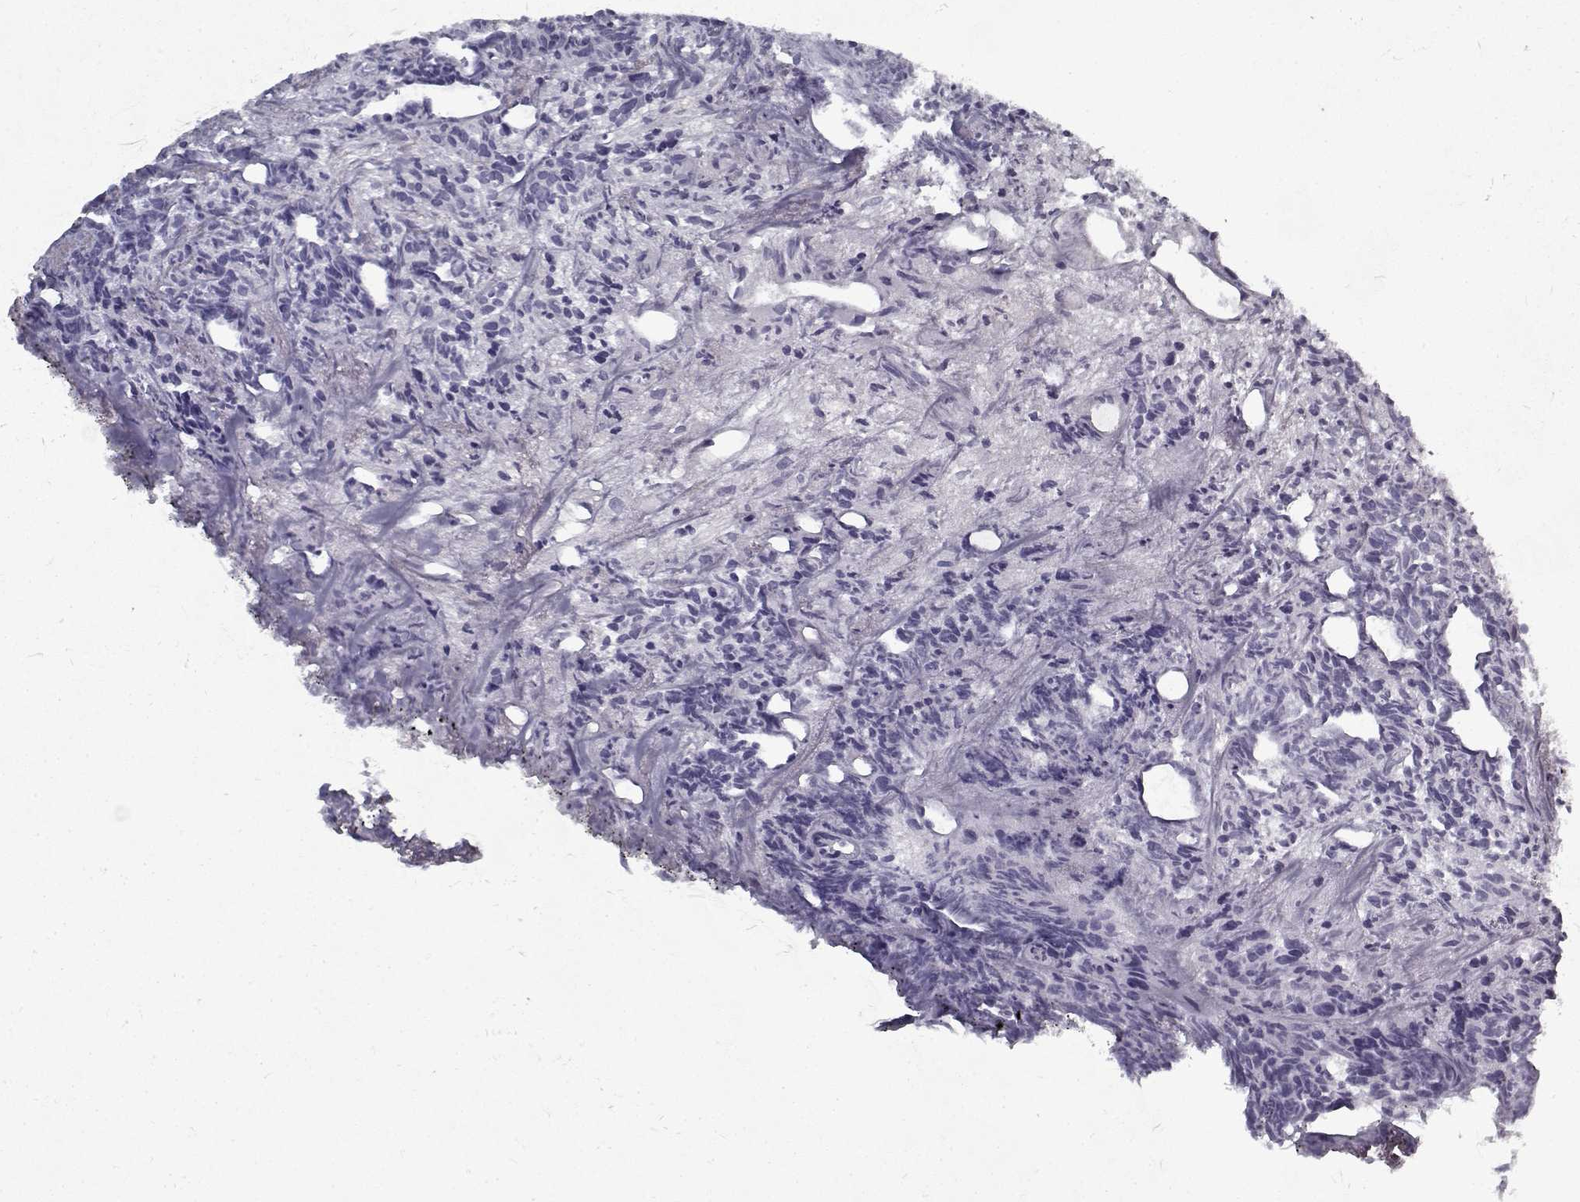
{"staining": {"intensity": "negative", "quantity": "none", "location": "none"}, "tissue": "prostate cancer", "cell_type": "Tumor cells", "image_type": "cancer", "snomed": [{"axis": "morphology", "description": "Adenocarcinoma, High grade"}, {"axis": "topography", "description": "Prostate"}], "caption": "The micrograph reveals no staining of tumor cells in prostate cancer (adenocarcinoma (high-grade)).", "gene": "RNF32", "patient": {"sex": "male", "age": 58}}